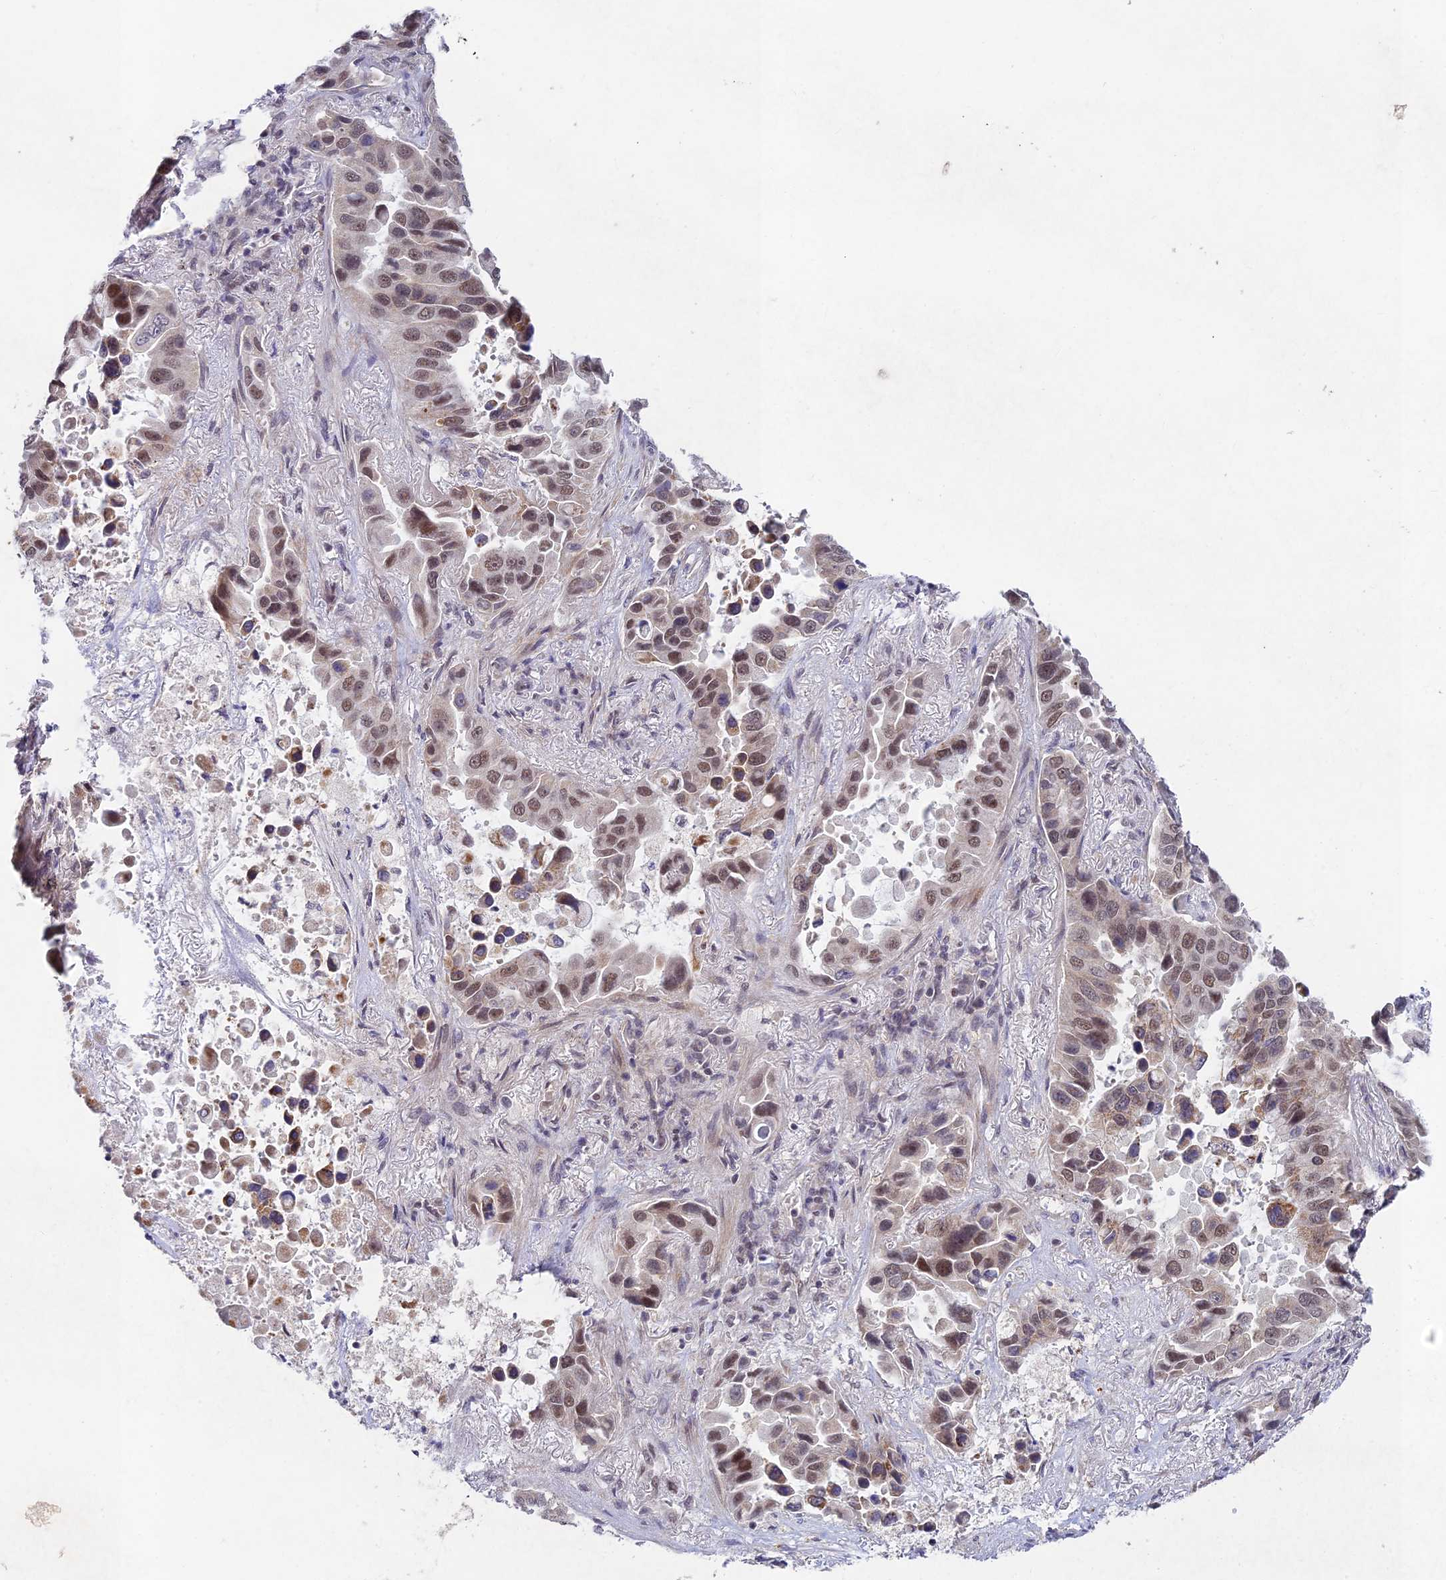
{"staining": {"intensity": "moderate", "quantity": "25%-75%", "location": "cytoplasmic/membranous,nuclear"}, "tissue": "lung cancer", "cell_type": "Tumor cells", "image_type": "cancer", "snomed": [{"axis": "morphology", "description": "Adenocarcinoma, NOS"}, {"axis": "topography", "description": "Lung"}], "caption": "Protein positivity by IHC displays moderate cytoplasmic/membranous and nuclear staining in approximately 25%-75% of tumor cells in adenocarcinoma (lung).", "gene": "RAVER1", "patient": {"sex": "male", "age": 64}}